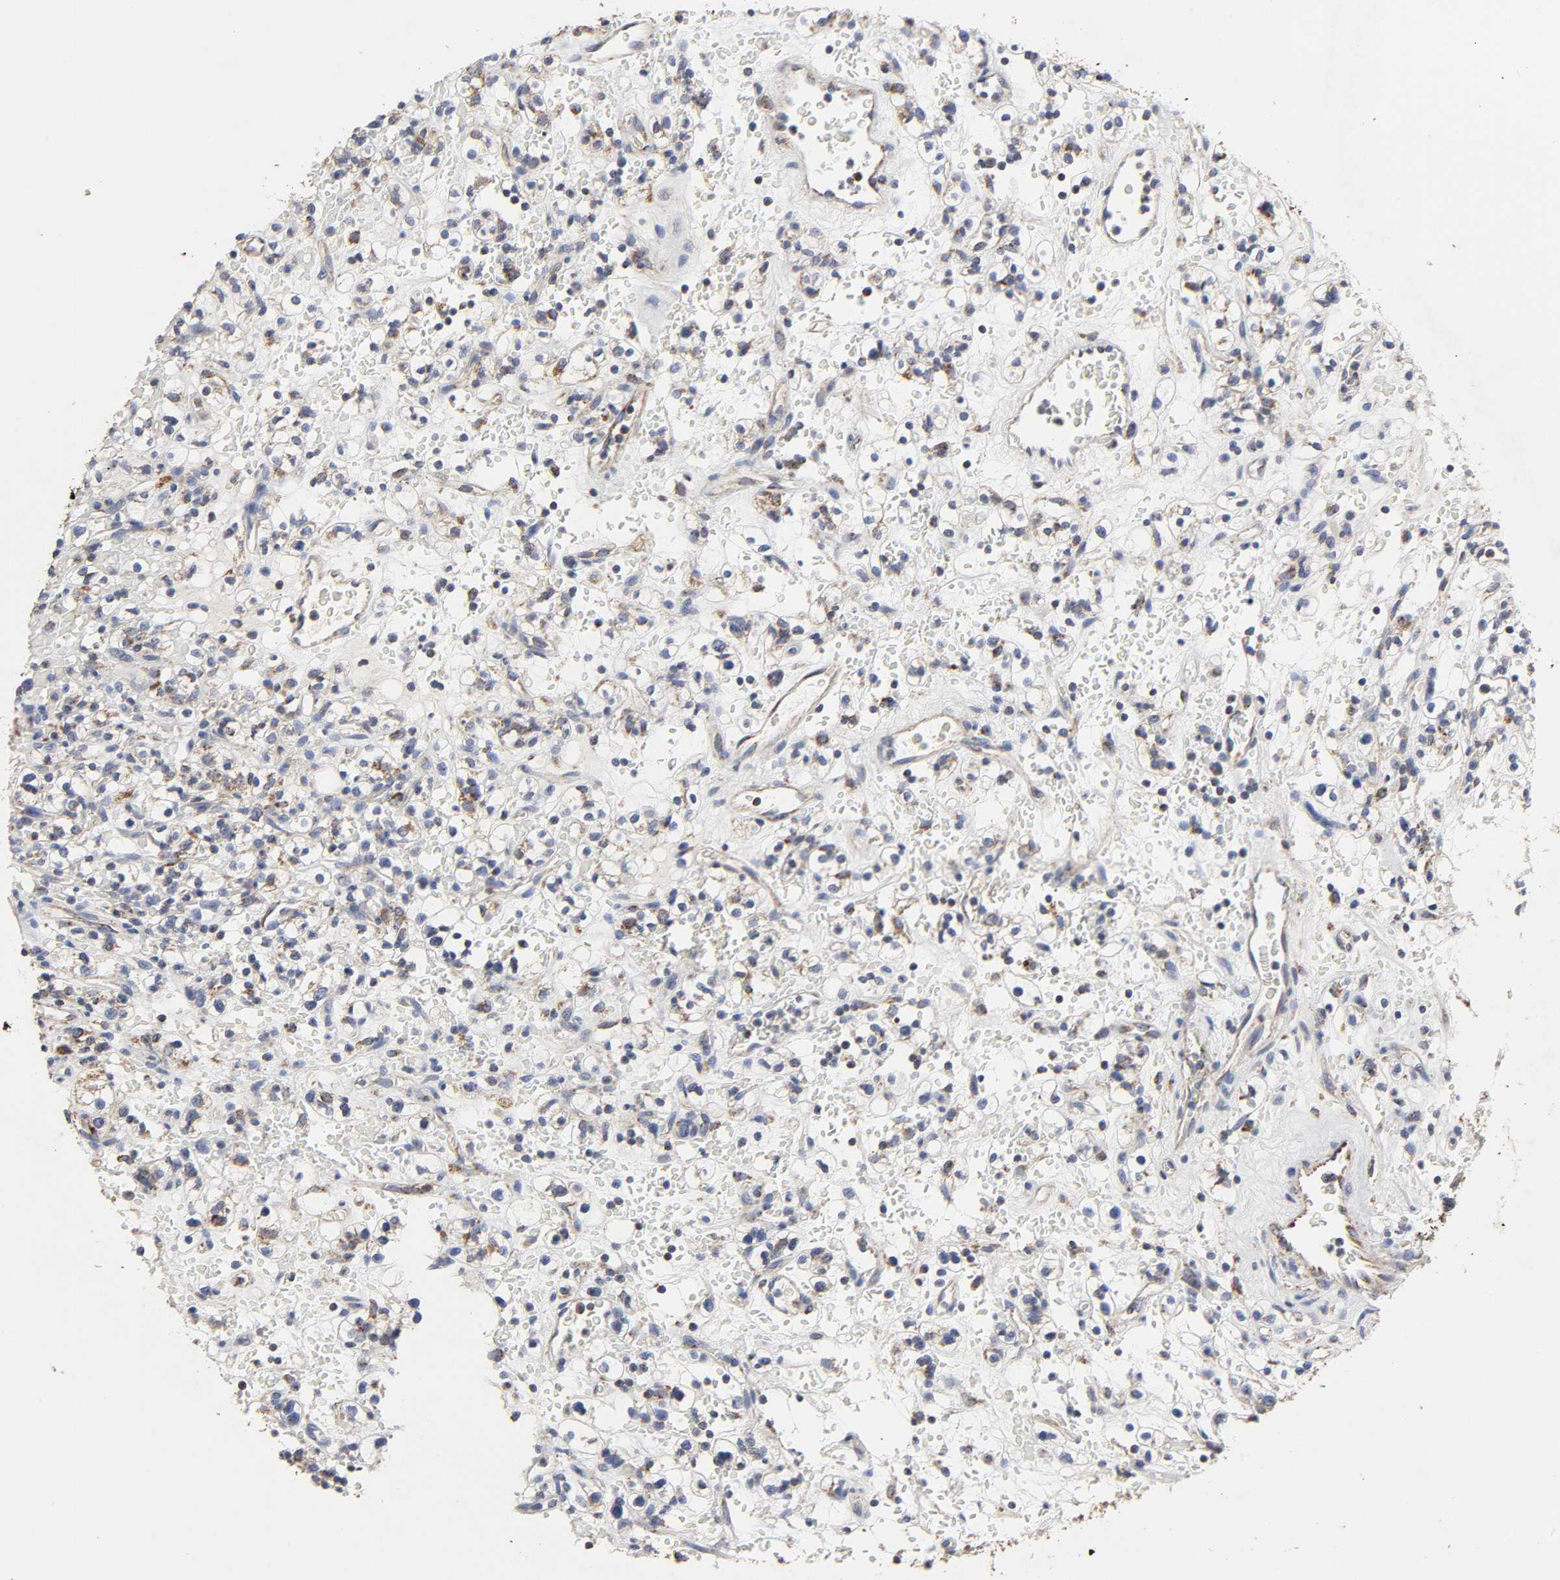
{"staining": {"intensity": "moderate", "quantity": "25%-75%", "location": "cytoplasmic/membranous"}, "tissue": "renal cancer", "cell_type": "Tumor cells", "image_type": "cancer", "snomed": [{"axis": "morphology", "description": "Normal tissue, NOS"}, {"axis": "morphology", "description": "Adenocarcinoma, NOS"}, {"axis": "topography", "description": "Kidney"}], "caption": "The image exhibits a brown stain indicating the presence of a protein in the cytoplasmic/membranous of tumor cells in renal adenocarcinoma.", "gene": "COX6B1", "patient": {"sex": "female", "age": 72}}